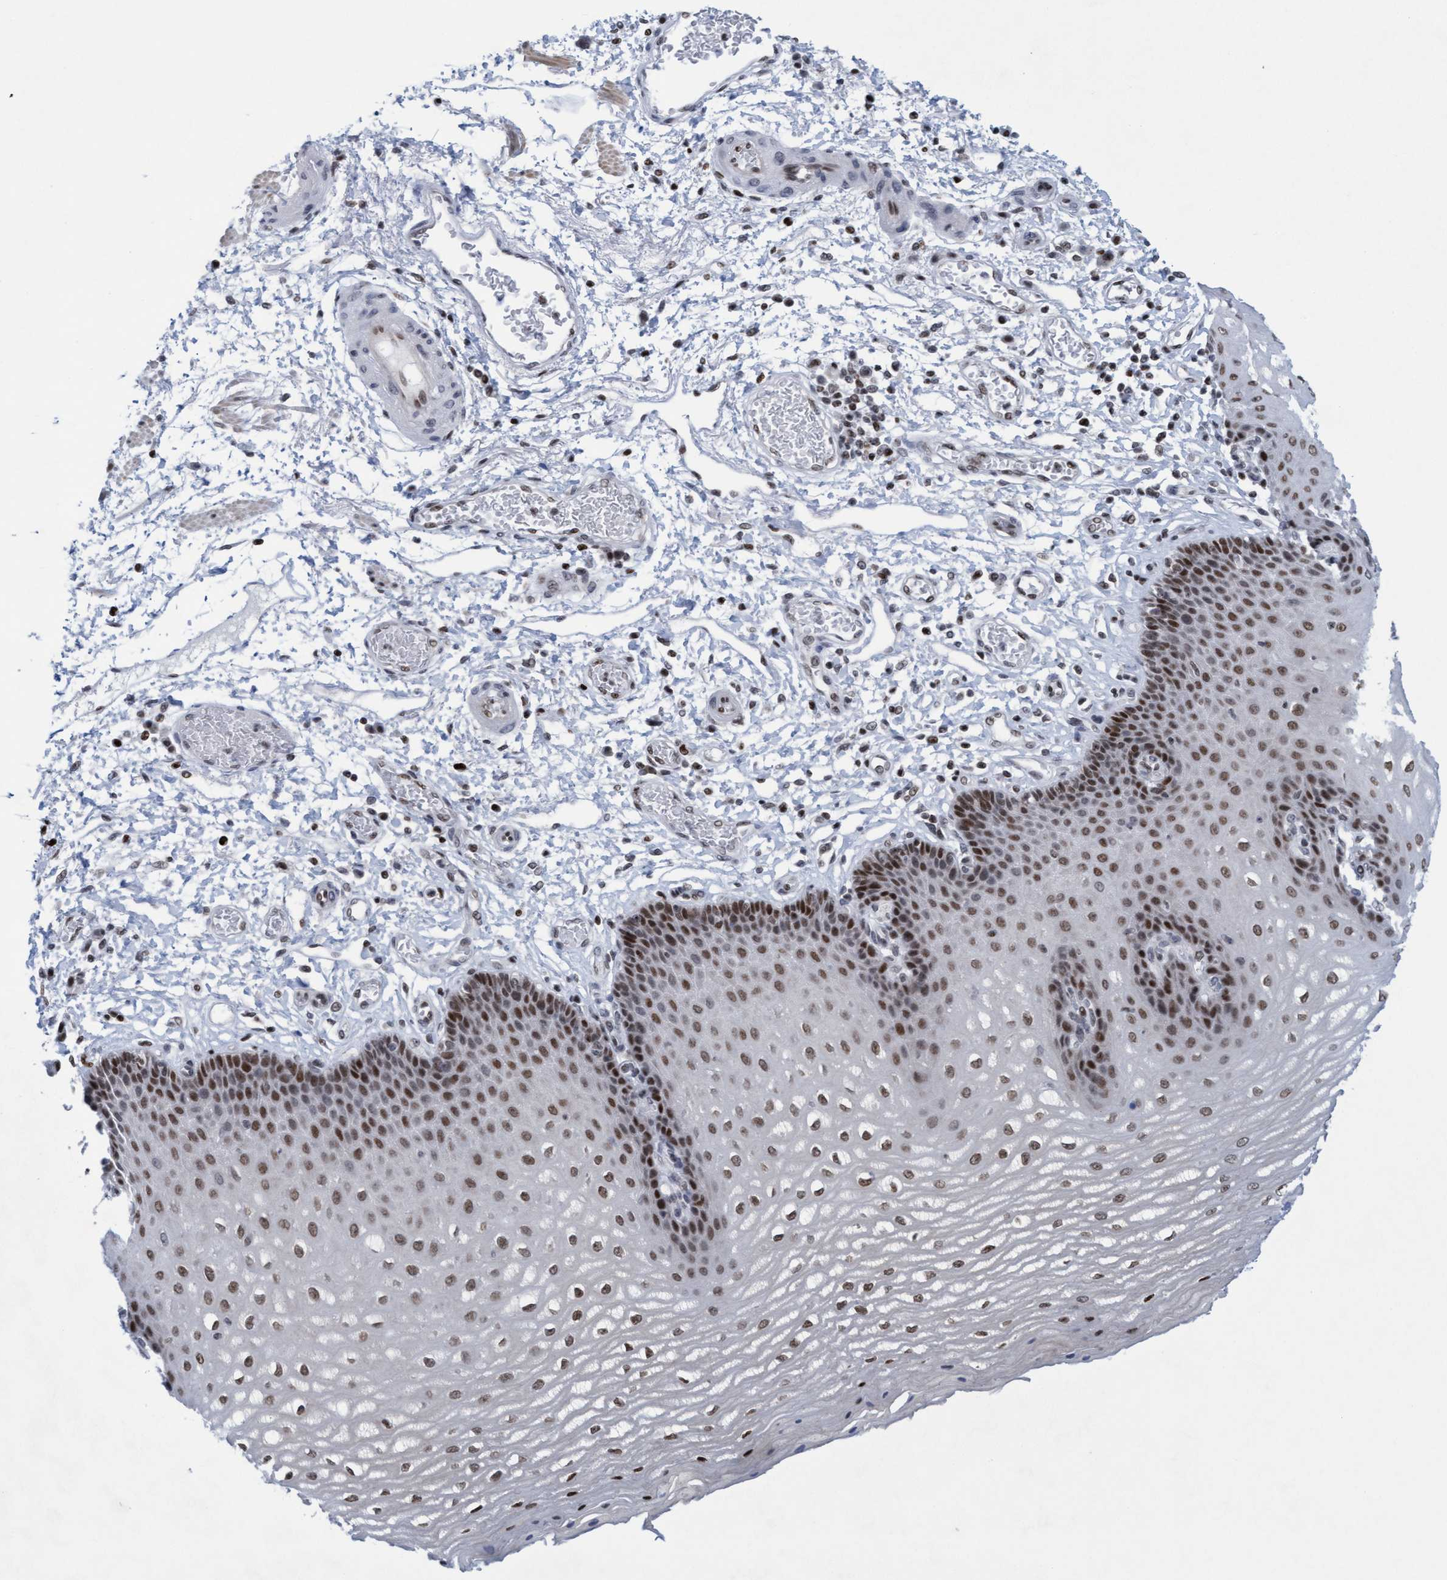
{"staining": {"intensity": "moderate", "quantity": ">75%", "location": "nuclear"}, "tissue": "esophagus", "cell_type": "Squamous epithelial cells", "image_type": "normal", "snomed": [{"axis": "morphology", "description": "Normal tissue, NOS"}, {"axis": "topography", "description": "Esophagus"}], "caption": "This is a micrograph of IHC staining of unremarkable esophagus, which shows moderate expression in the nuclear of squamous epithelial cells.", "gene": "GLRX2", "patient": {"sex": "male", "age": 54}}